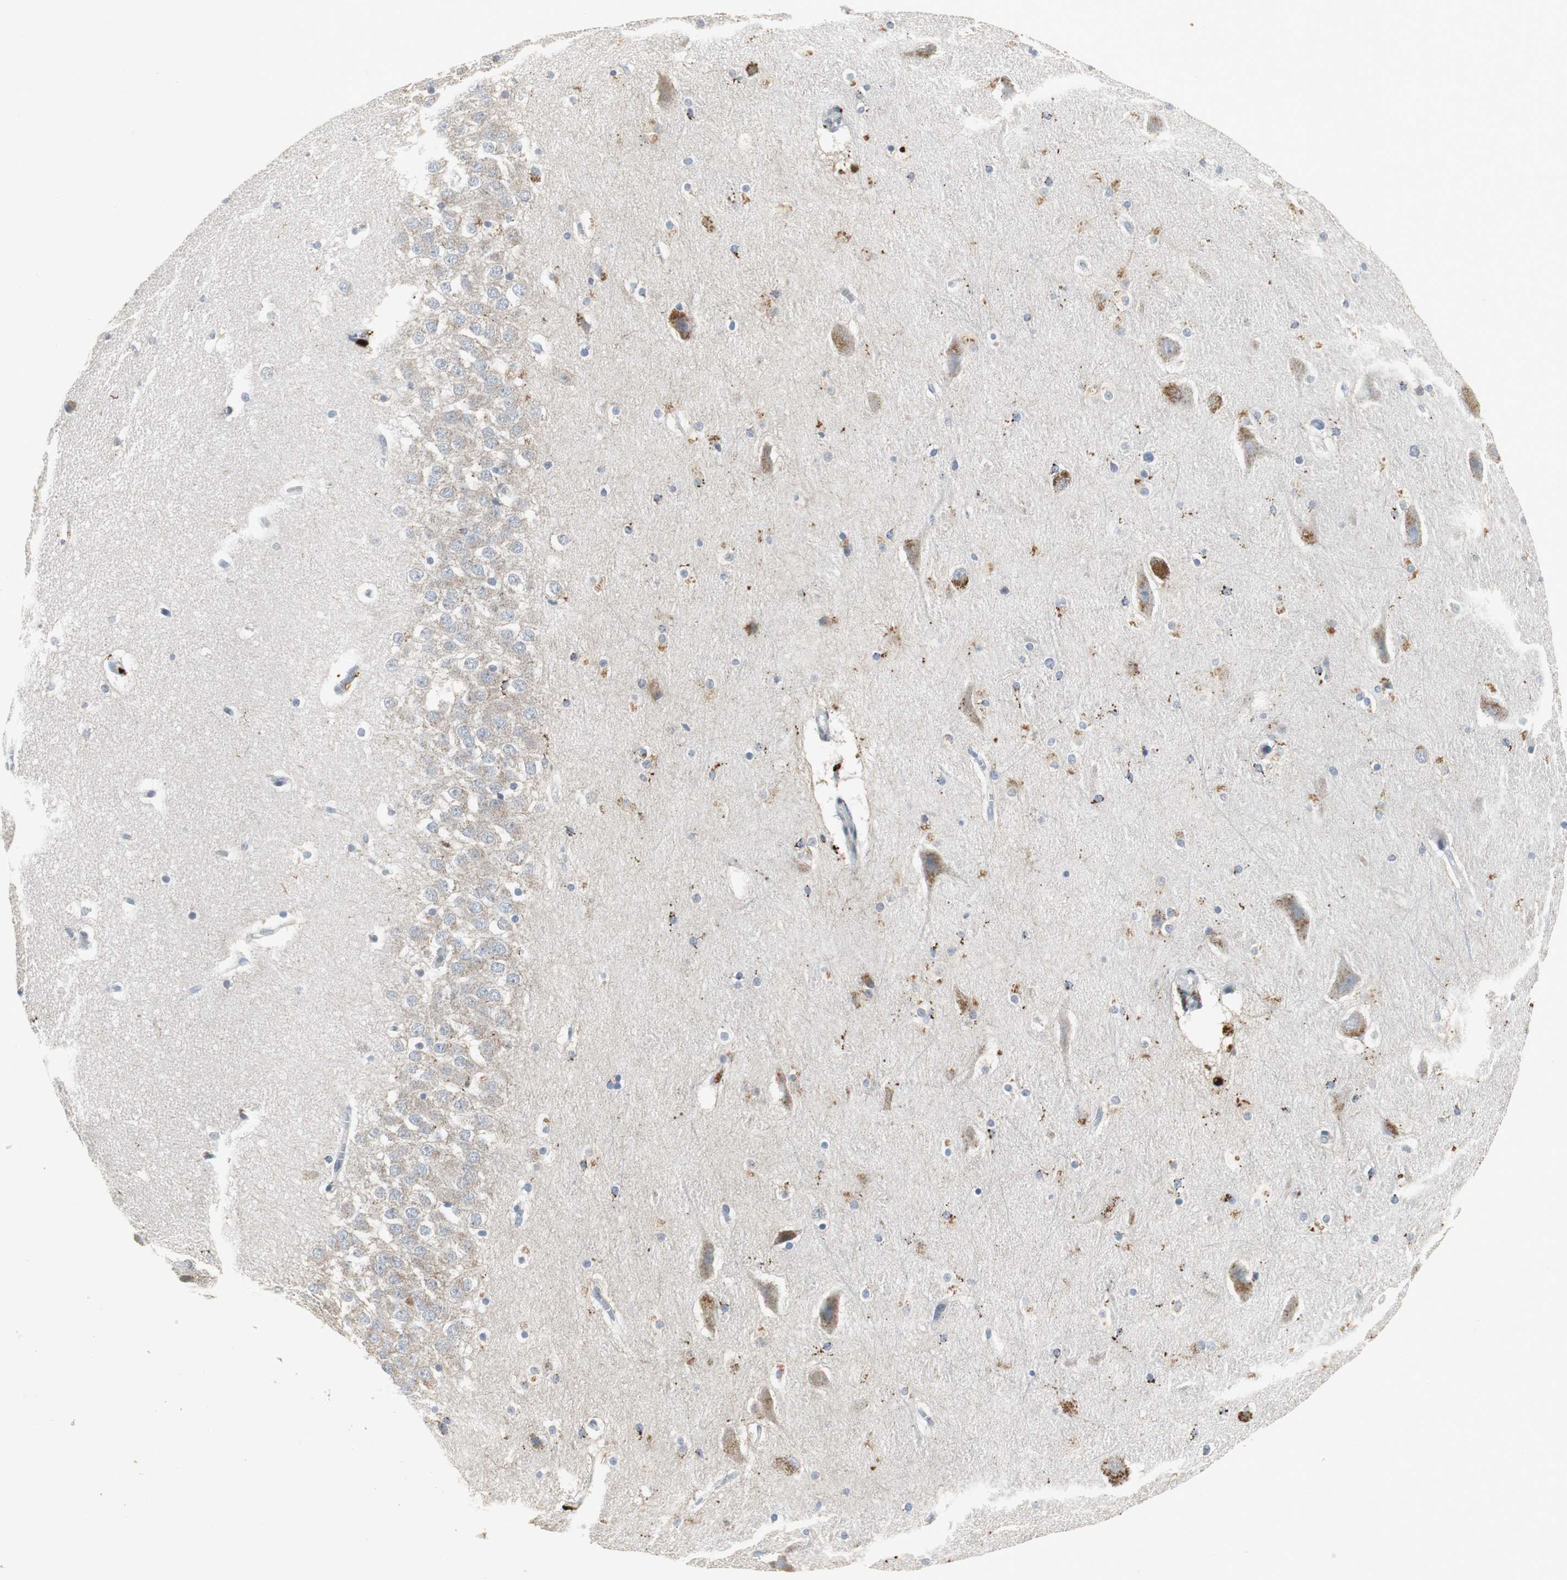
{"staining": {"intensity": "moderate", "quantity": "25%-75%", "location": "cytoplasmic/membranous"}, "tissue": "hippocampus", "cell_type": "Glial cells", "image_type": "normal", "snomed": [{"axis": "morphology", "description": "Normal tissue, NOS"}, {"axis": "topography", "description": "Hippocampus"}], "caption": "This histopathology image exhibits benign hippocampus stained with immunohistochemistry to label a protein in brown. The cytoplasmic/membranous of glial cells show moderate positivity for the protein. Nuclei are counter-stained blue.", "gene": "NLGN1", "patient": {"sex": "male", "age": 45}}